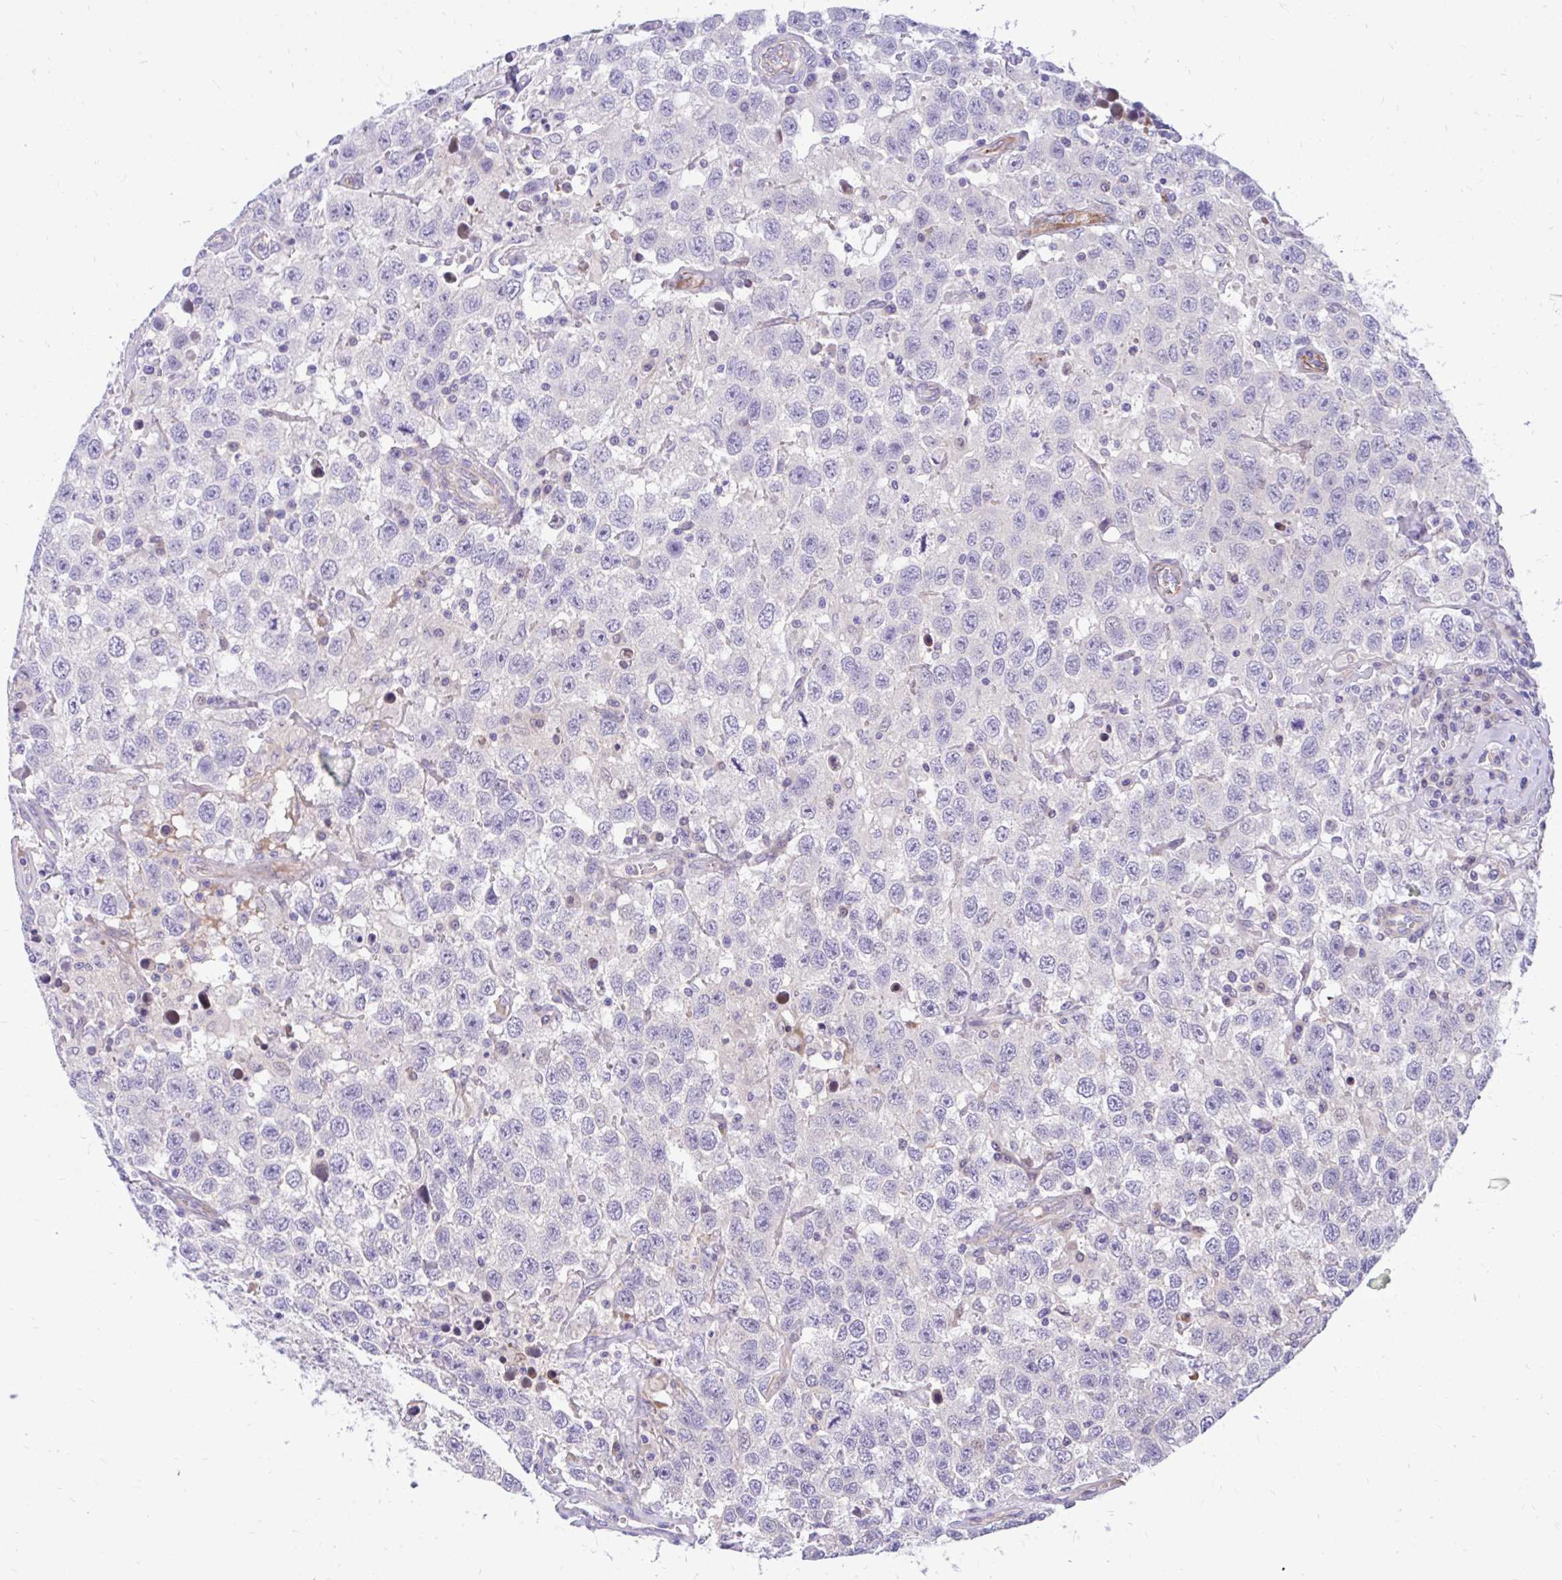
{"staining": {"intensity": "negative", "quantity": "none", "location": "none"}, "tissue": "testis cancer", "cell_type": "Tumor cells", "image_type": "cancer", "snomed": [{"axis": "morphology", "description": "Seminoma, NOS"}, {"axis": "topography", "description": "Testis"}], "caption": "Immunohistochemistry (IHC) of testis cancer displays no positivity in tumor cells. The staining is performed using DAB brown chromogen with nuclei counter-stained in using hematoxylin.", "gene": "ESPNL", "patient": {"sex": "male", "age": 41}}